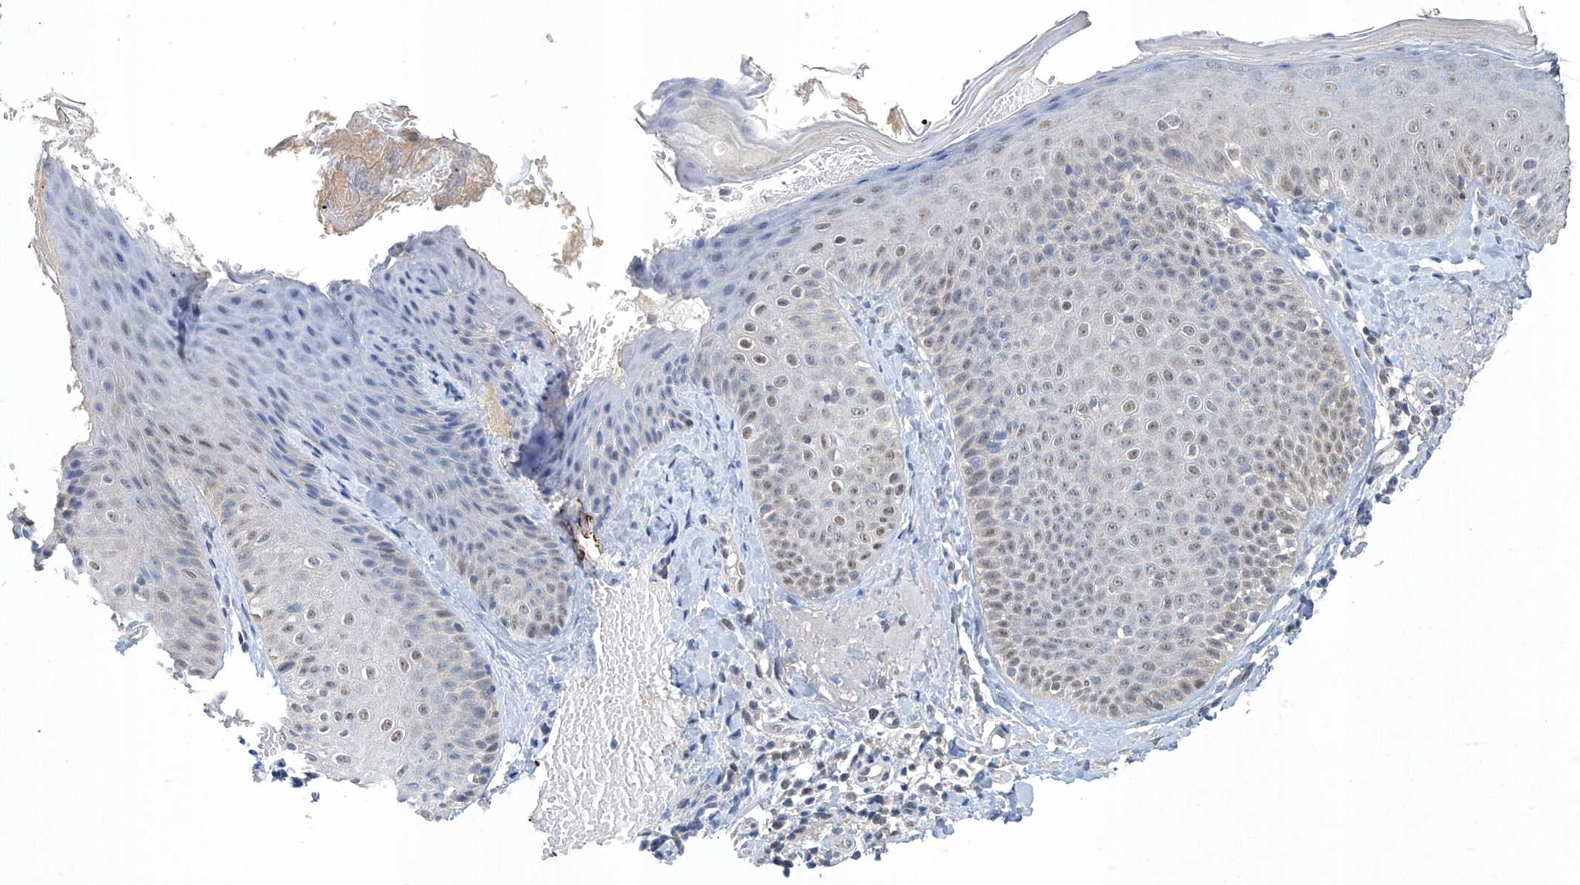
{"staining": {"intensity": "negative", "quantity": "none", "location": "none"}, "tissue": "skin", "cell_type": "Fibroblasts", "image_type": "normal", "snomed": [{"axis": "morphology", "description": "Normal tissue, NOS"}, {"axis": "topography", "description": "Skin"}], "caption": "A histopathology image of human skin is negative for staining in fibroblasts. The staining is performed using DAB (3,3'-diaminobenzidine) brown chromogen with nuclei counter-stained in using hematoxylin.", "gene": "TAF8", "patient": {"sex": "male", "age": 57}}